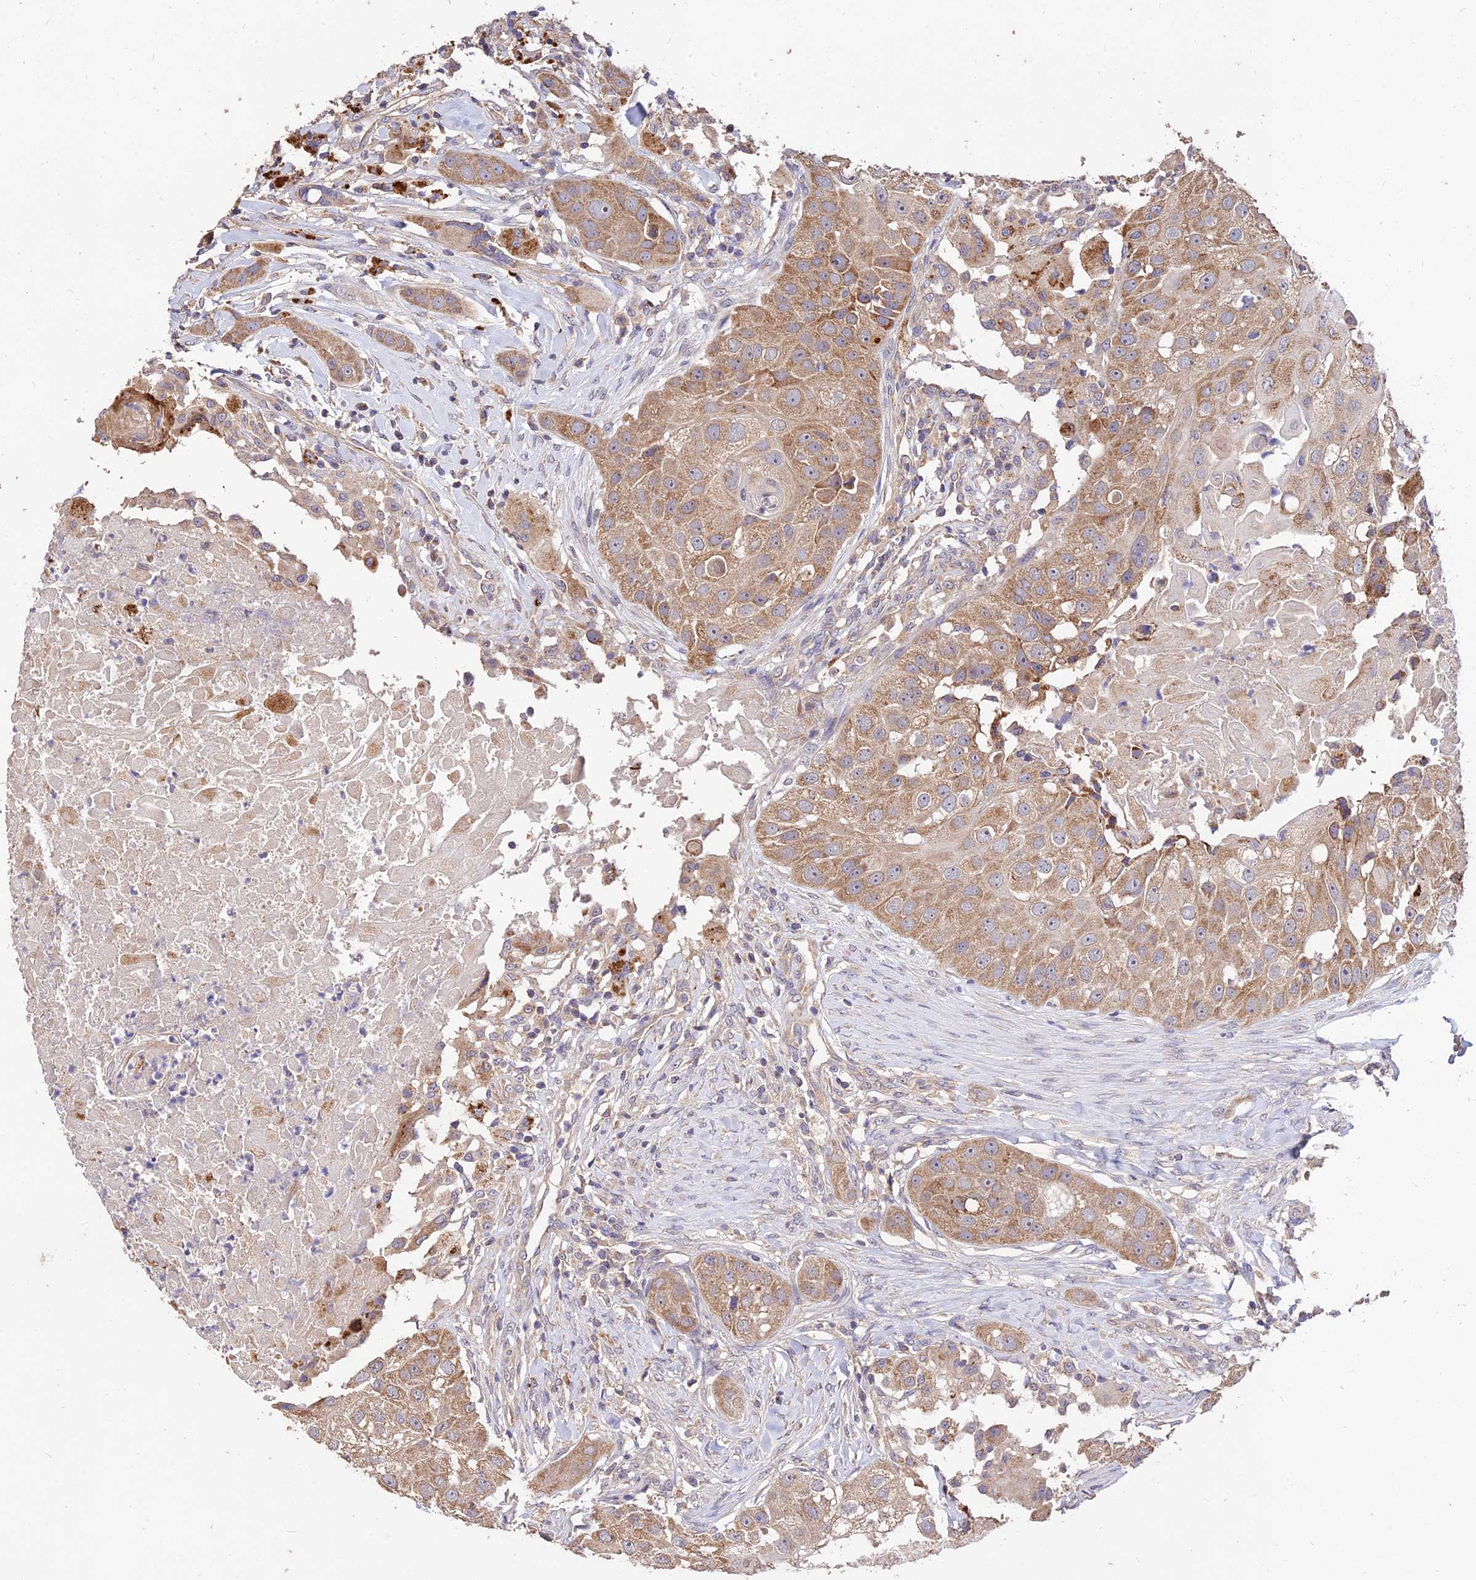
{"staining": {"intensity": "moderate", "quantity": ">75%", "location": "cytoplasmic/membranous"}, "tissue": "head and neck cancer", "cell_type": "Tumor cells", "image_type": "cancer", "snomed": [{"axis": "morphology", "description": "Normal tissue, NOS"}, {"axis": "morphology", "description": "Squamous cell carcinoma, NOS"}, {"axis": "topography", "description": "Skeletal muscle"}, {"axis": "topography", "description": "Head-Neck"}], "caption": "Head and neck cancer stained with a protein marker exhibits moderate staining in tumor cells.", "gene": "SDHD", "patient": {"sex": "male", "age": 51}}